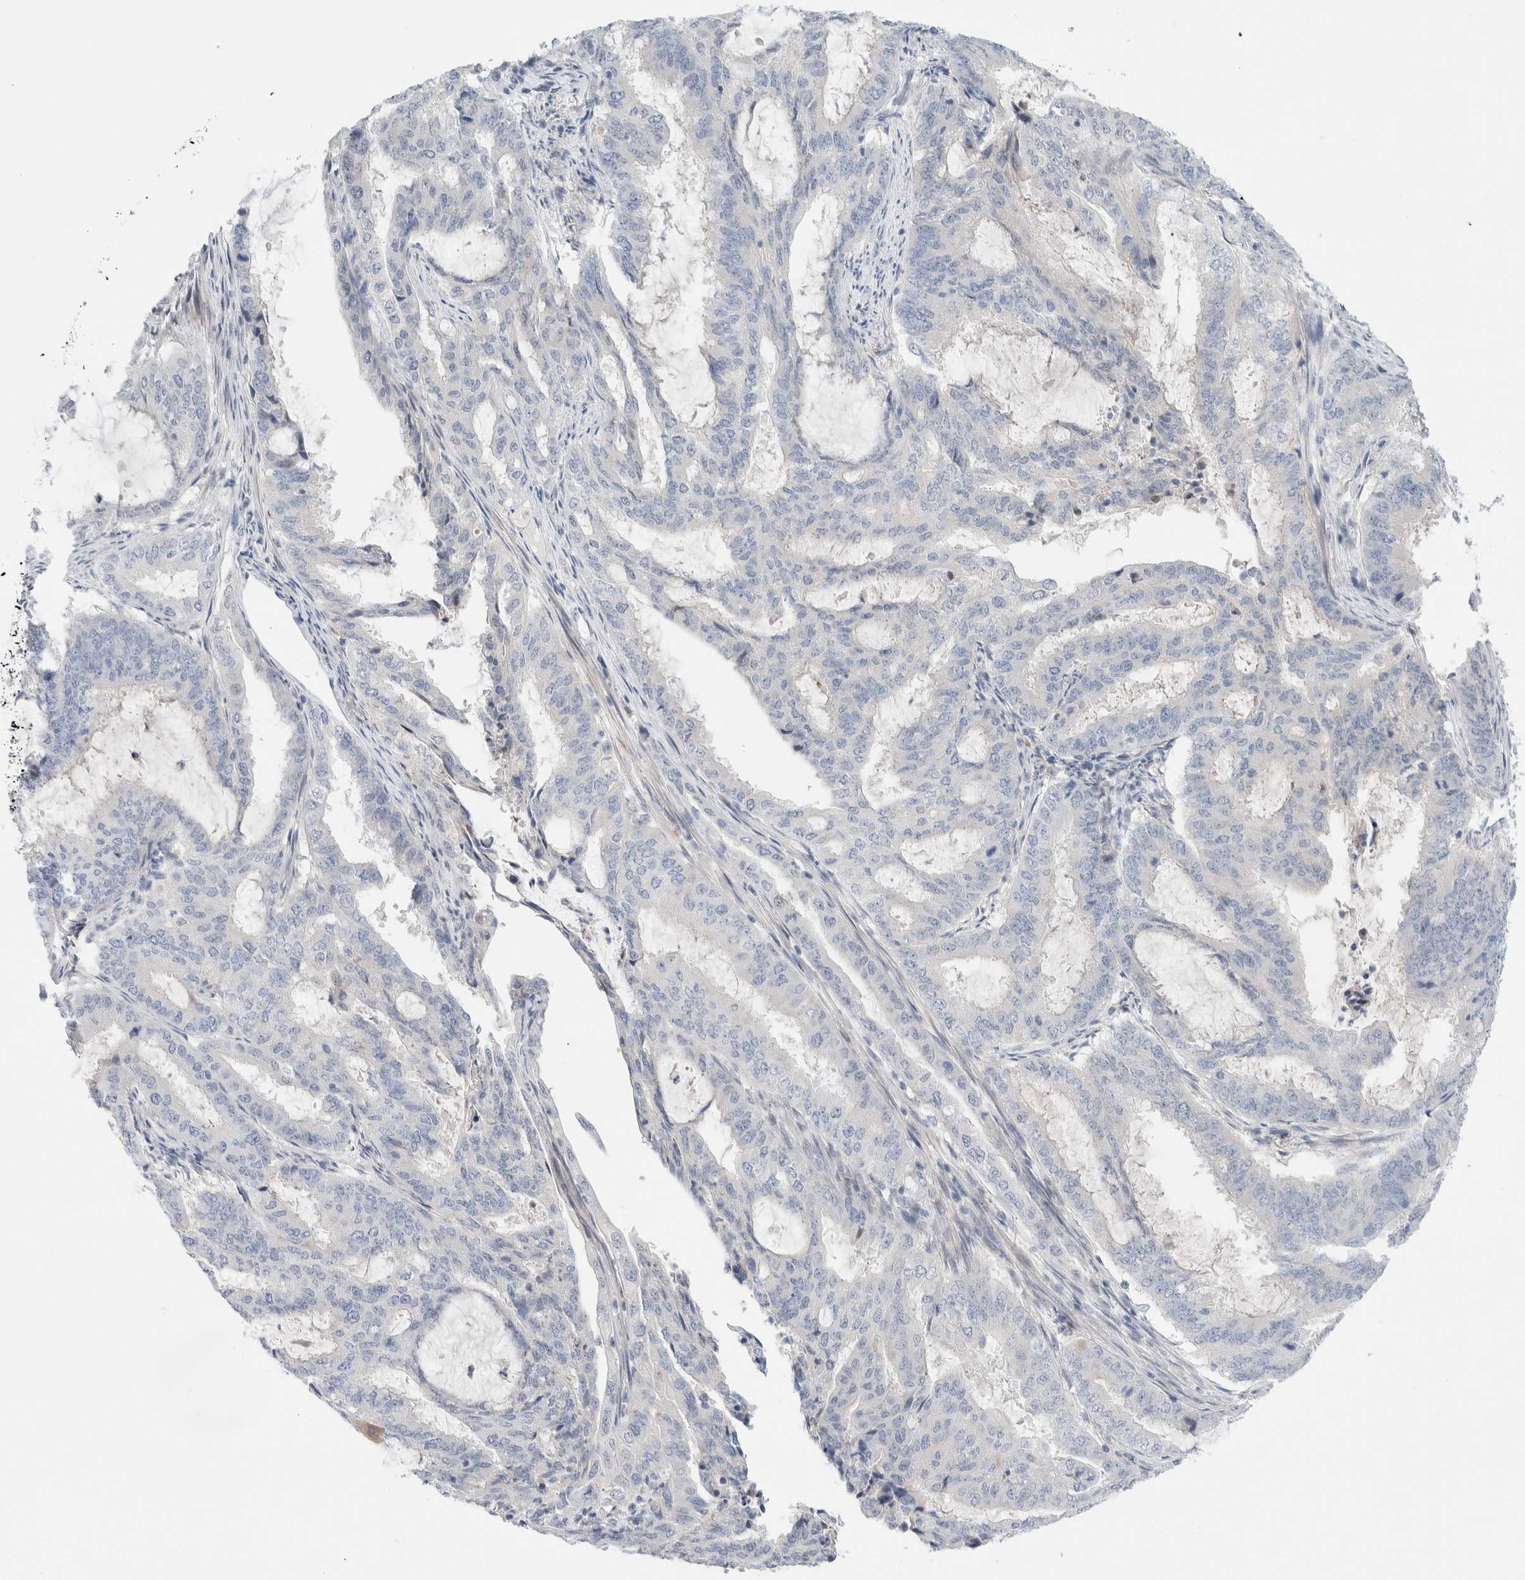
{"staining": {"intensity": "negative", "quantity": "none", "location": "none"}, "tissue": "endometrial cancer", "cell_type": "Tumor cells", "image_type": "cancer", "snomed": [{"axis": "morphology", "description": "Adenocarcinoma, NOS"}, {"axis": "topography", "description": "Endometrium"}], "caption": "Protein analysis of adenocarcinoma (endometrial) reveals no significant expression in tumor cells.", "gene": "DNAJB6", "patient": {"sex": "female", "age": 51}}